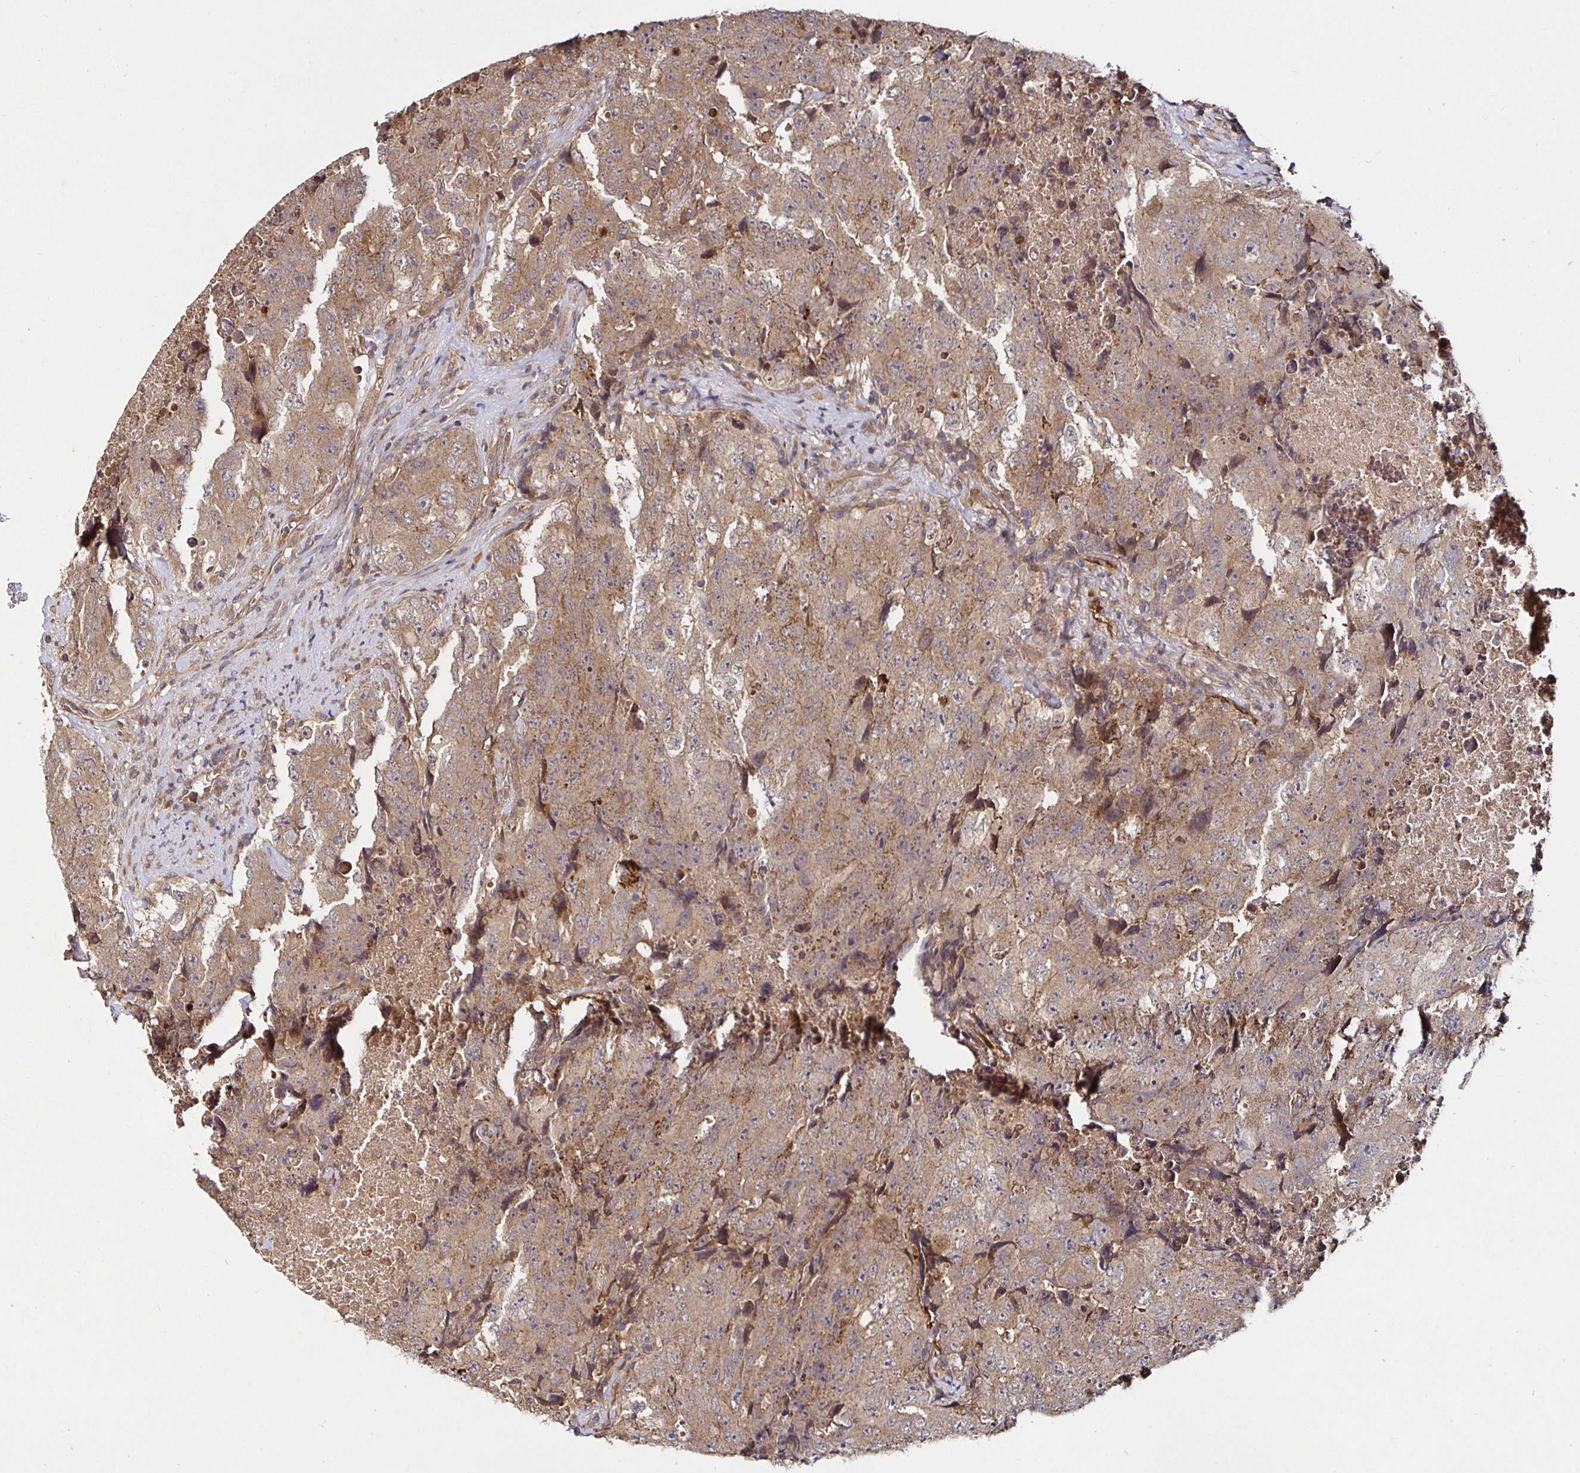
{"staining": {"intensity": "moderate", "quantity": ">75%", "location": "cytoplasmic/membranous"}, "tissue": "testis cancer", "cell_type": "Tumor cells", "image_type": "cancer", "snomed": [{"axis": "morphology", "description": "Carcinoma, Embryonal, NOS"}, {"axis": "topography", "description": "Testis"}], "caption": "Testis embryonal carcinoma tissue demonstrates moderate cytoplasmic/membranous staining in approximately >75% of tumor cells, visualized by immunohistochemistry.", "gene": "SMYD3", "patient": {"sex": "male", "age": 24}}